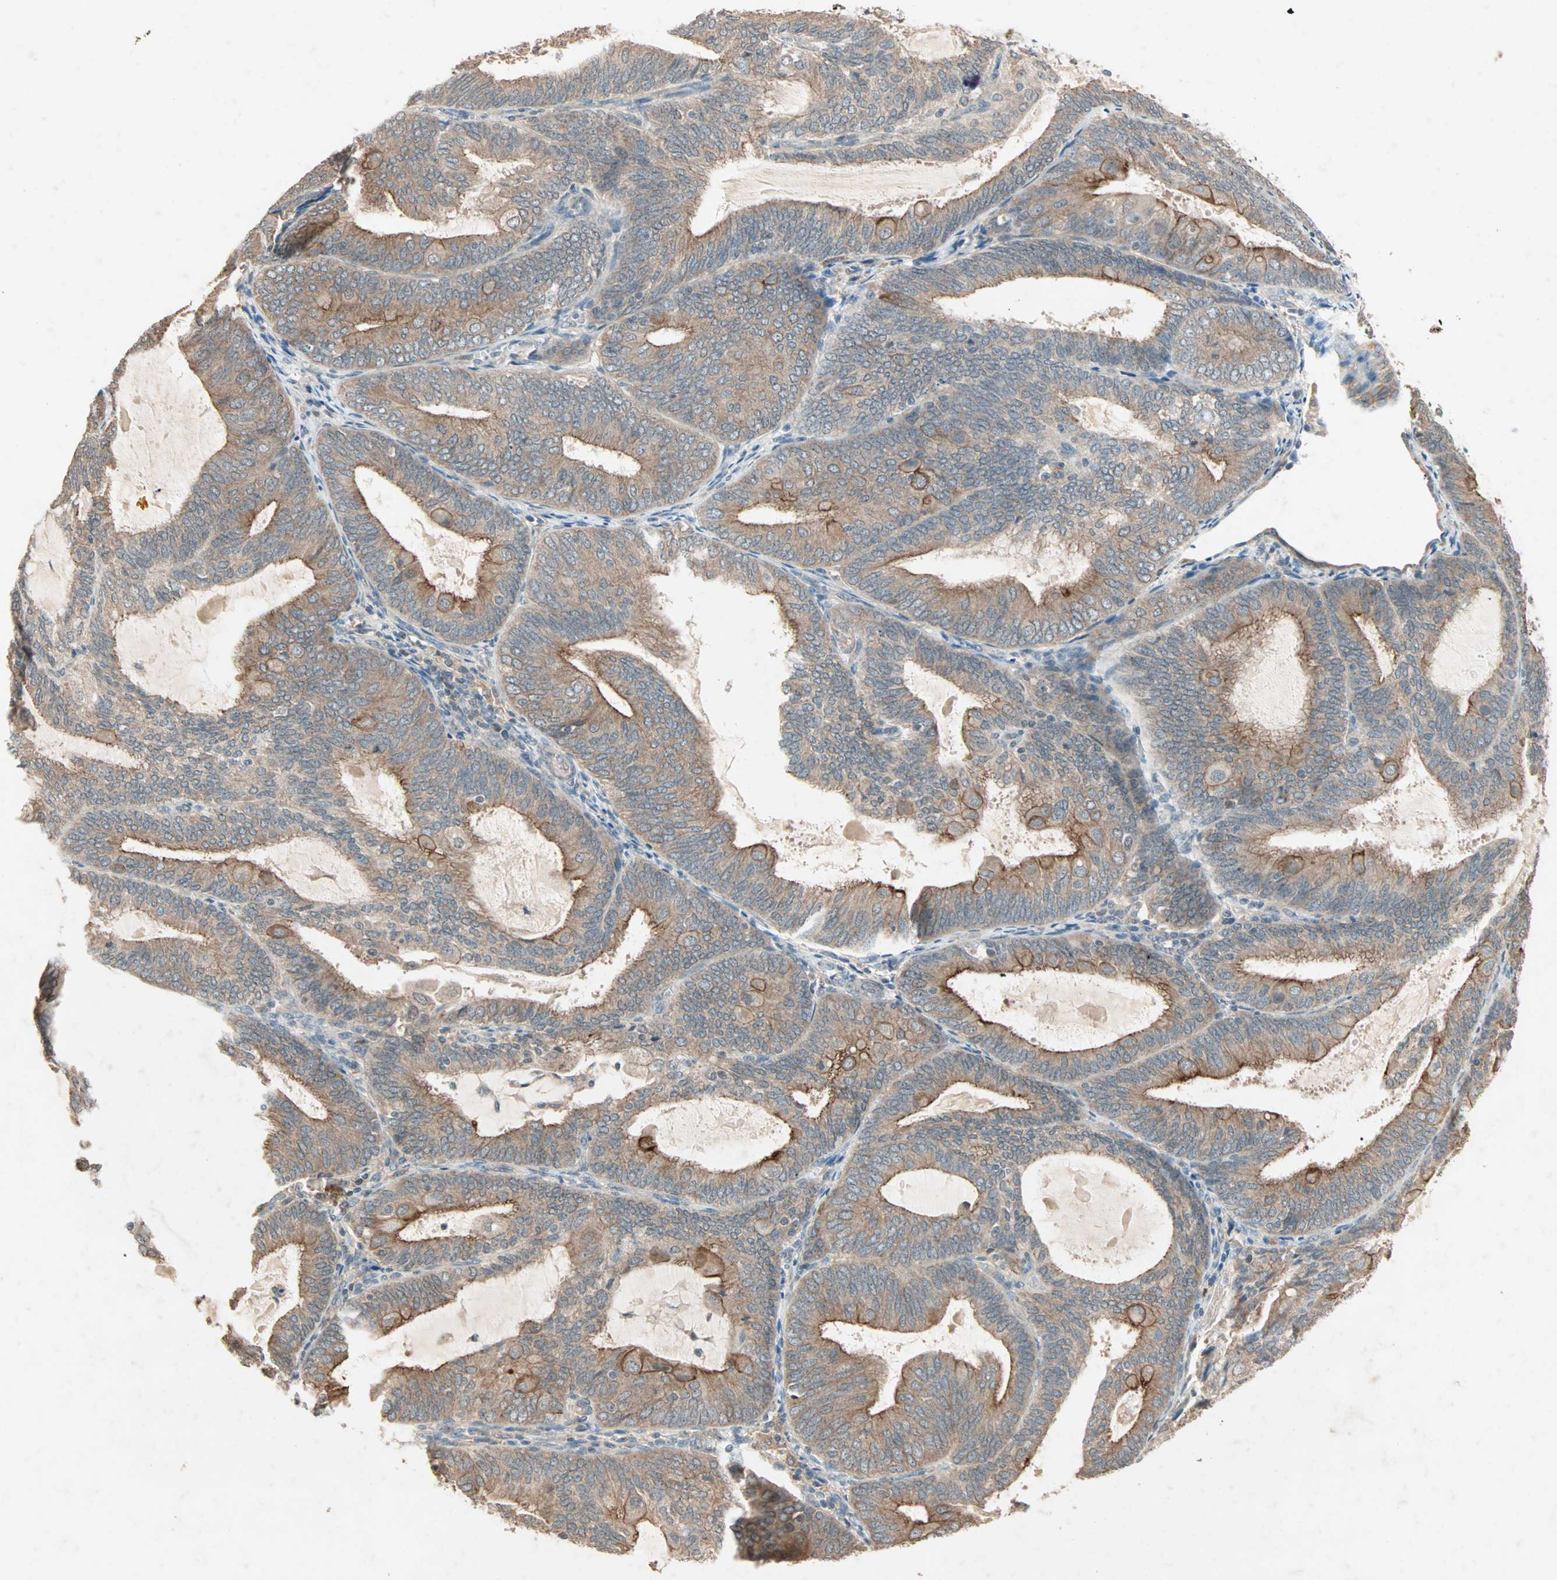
{"staining": {"intensity": "moderate", "quantity": ">75%", "location": "cytoplasmic/membranous"}, "tissue": "endometrial cancer", "cell_type": "Tumor cells", "image_type": "cancer", "snomed": [{"axis": "morphology", "description": "Adenocarcinoma, NOS"}, {"axis": "topography", "description": "Endometrium"}], "caption": "Adenocarcinoma (endometrial) stained with IHC reveals moderate cytoplasmic/membranous positivity in about >75% of tumor cells.", "gene": "TTF2", "patient": {"sex": "female", "age": 81}}